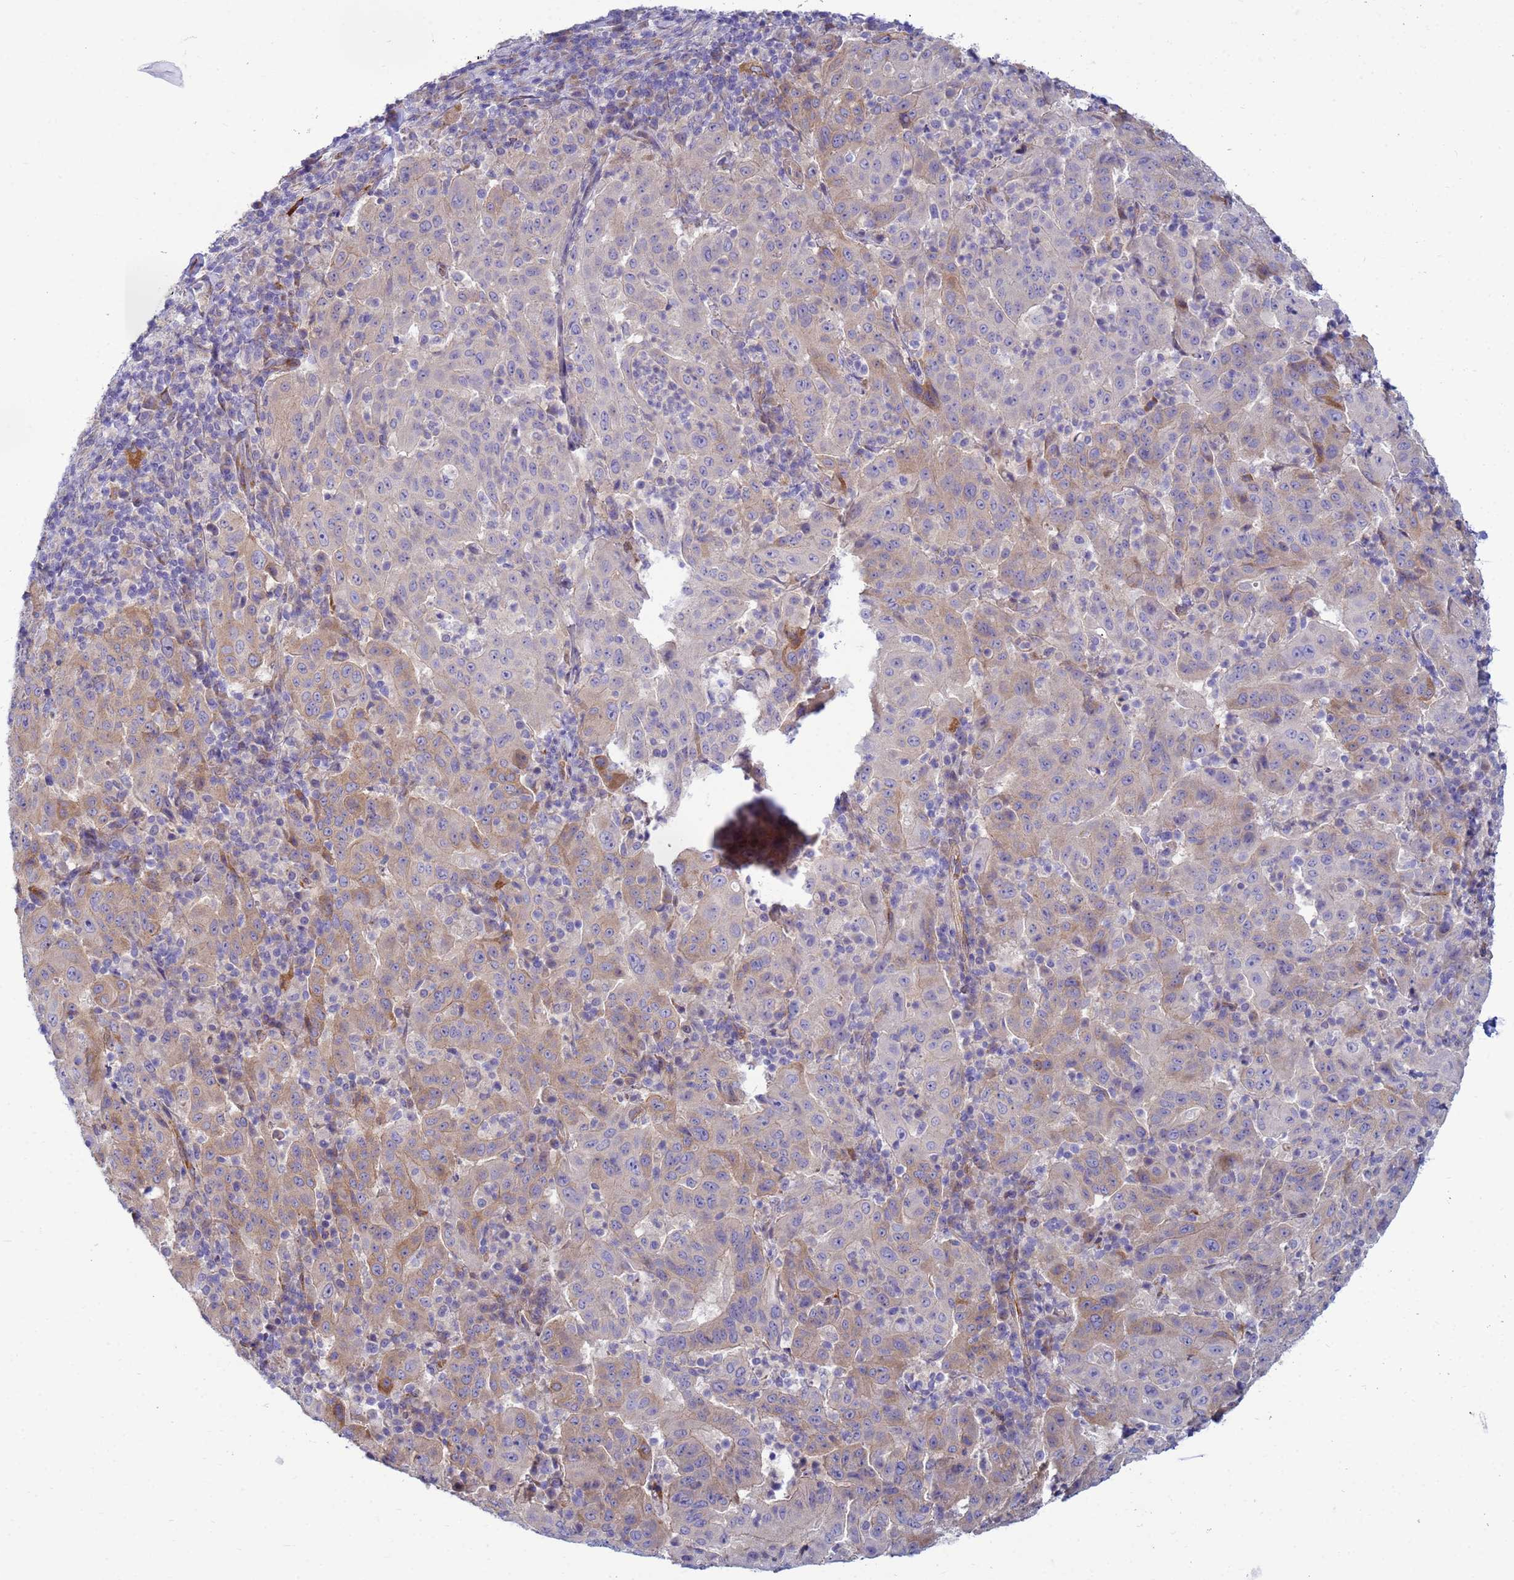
{"staining": {"intensity": "moderate", "quantity": "<25%", "location": "cytoplasmic/membranous"}, "tissue": "pancreatic cancer", "cell_type": "Tumor cells", "image_type": "cancer", "snomed": [{"axis": "morphology", "description": "Adenocarcinoma, NOS"}, {"axis": "topography", "description": "Pancreas"}], "caption": "A brown stain shows moderate cytoplasmic/membranous positivity of a protein in human pancreatic cancer tumor cells.", "gene": "TRPC6", "patient": {"sex": "male", "age": 63}}